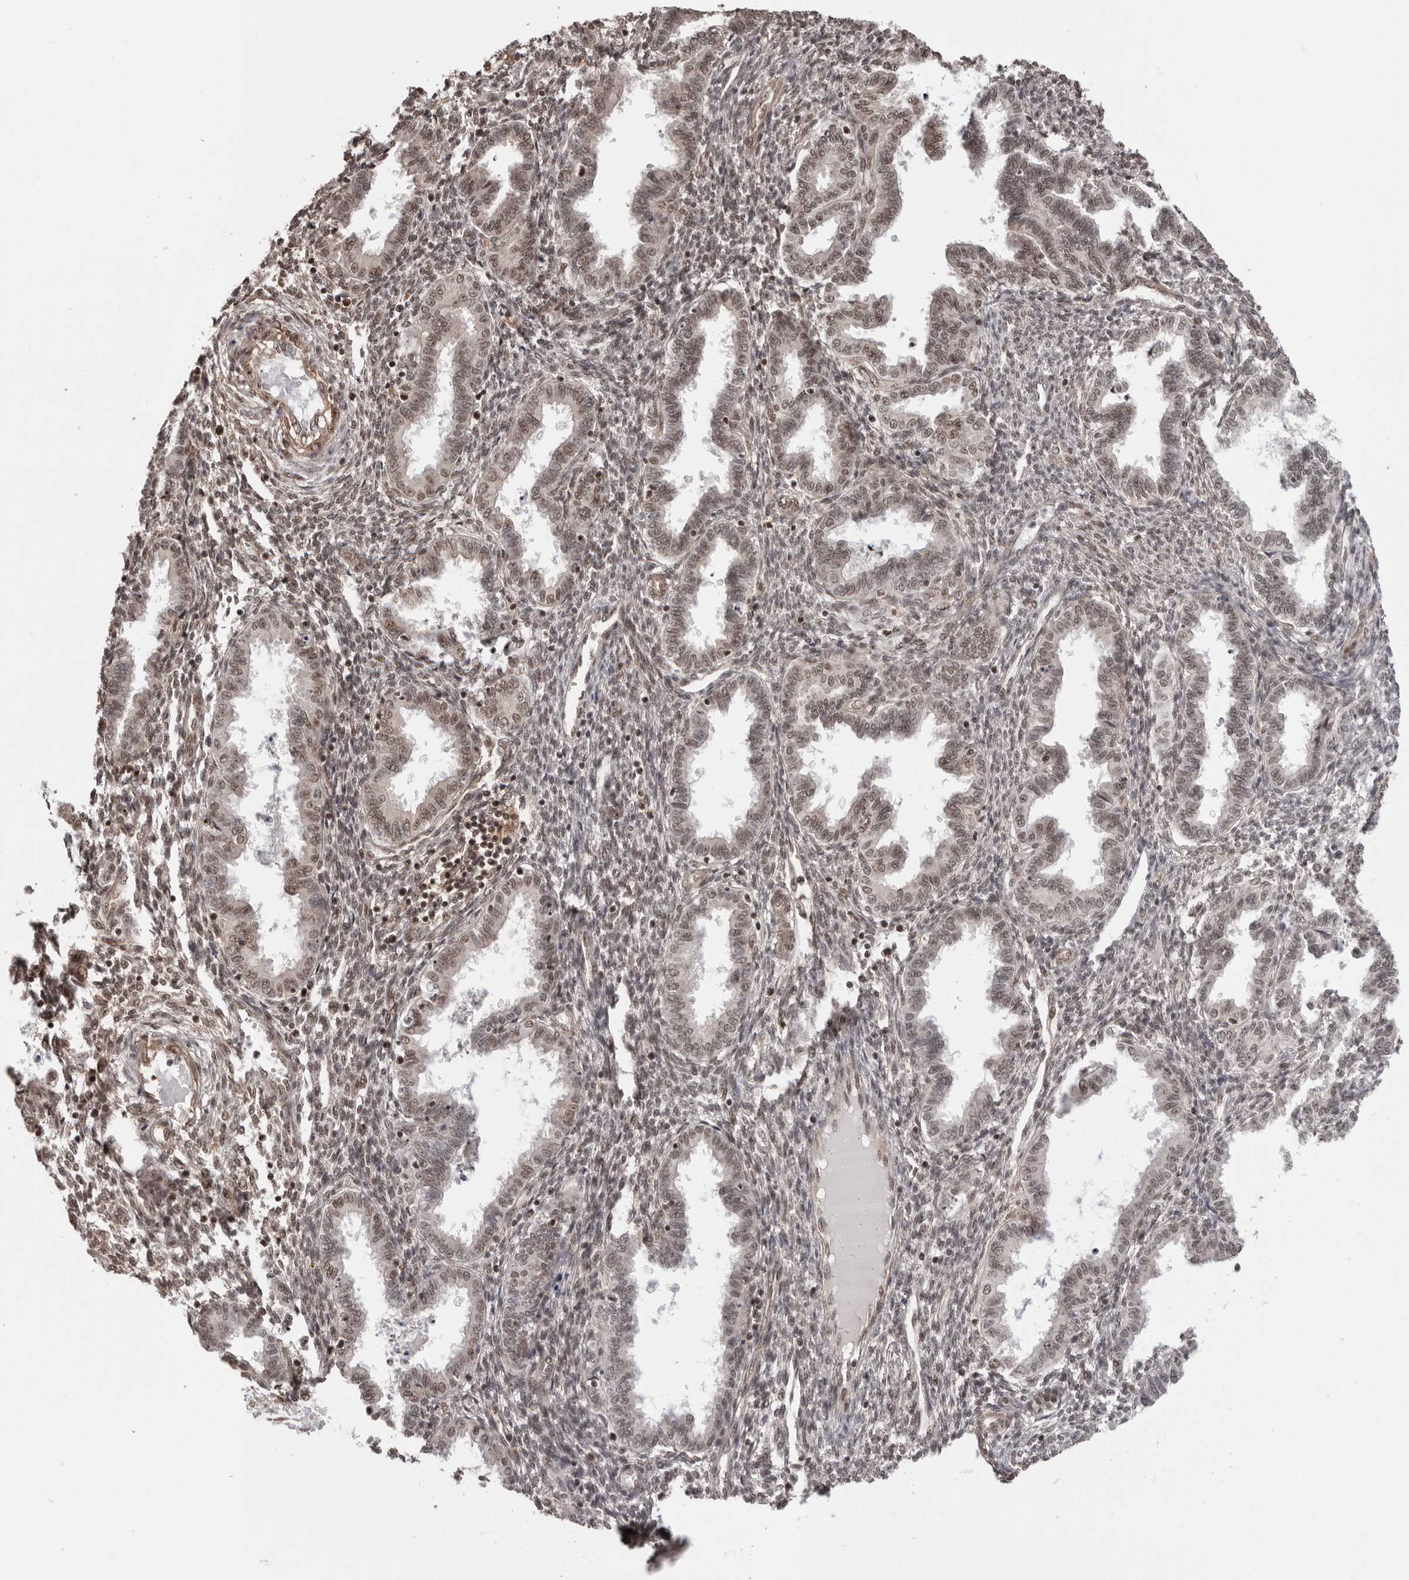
{"staining": {"intensity": "moderate", "quantity": ">75%", "location": "nuclear"}, "tissue": "endometrium", "cell_type": "Cells in endometrial stroma", "image_type": "normal", "snomed": [{"axis": "morphology", "description": "Normal tissue, NOS"}, {"axis": "topography", "description": "Endometrium"}], "caption": "Immunohistochemistry of normal human endometrium exhibits medium levels of moderate nuclear staining in approximately >75% of cells in endometrial stroma. The staining was performed using DAB to visualize the protein expression in brown, while the nuclei were stained in blue with hematoxylin (Magnification: 20x).", "gene": "SDE2", "patient": {"sex": "female", "age": 33}}